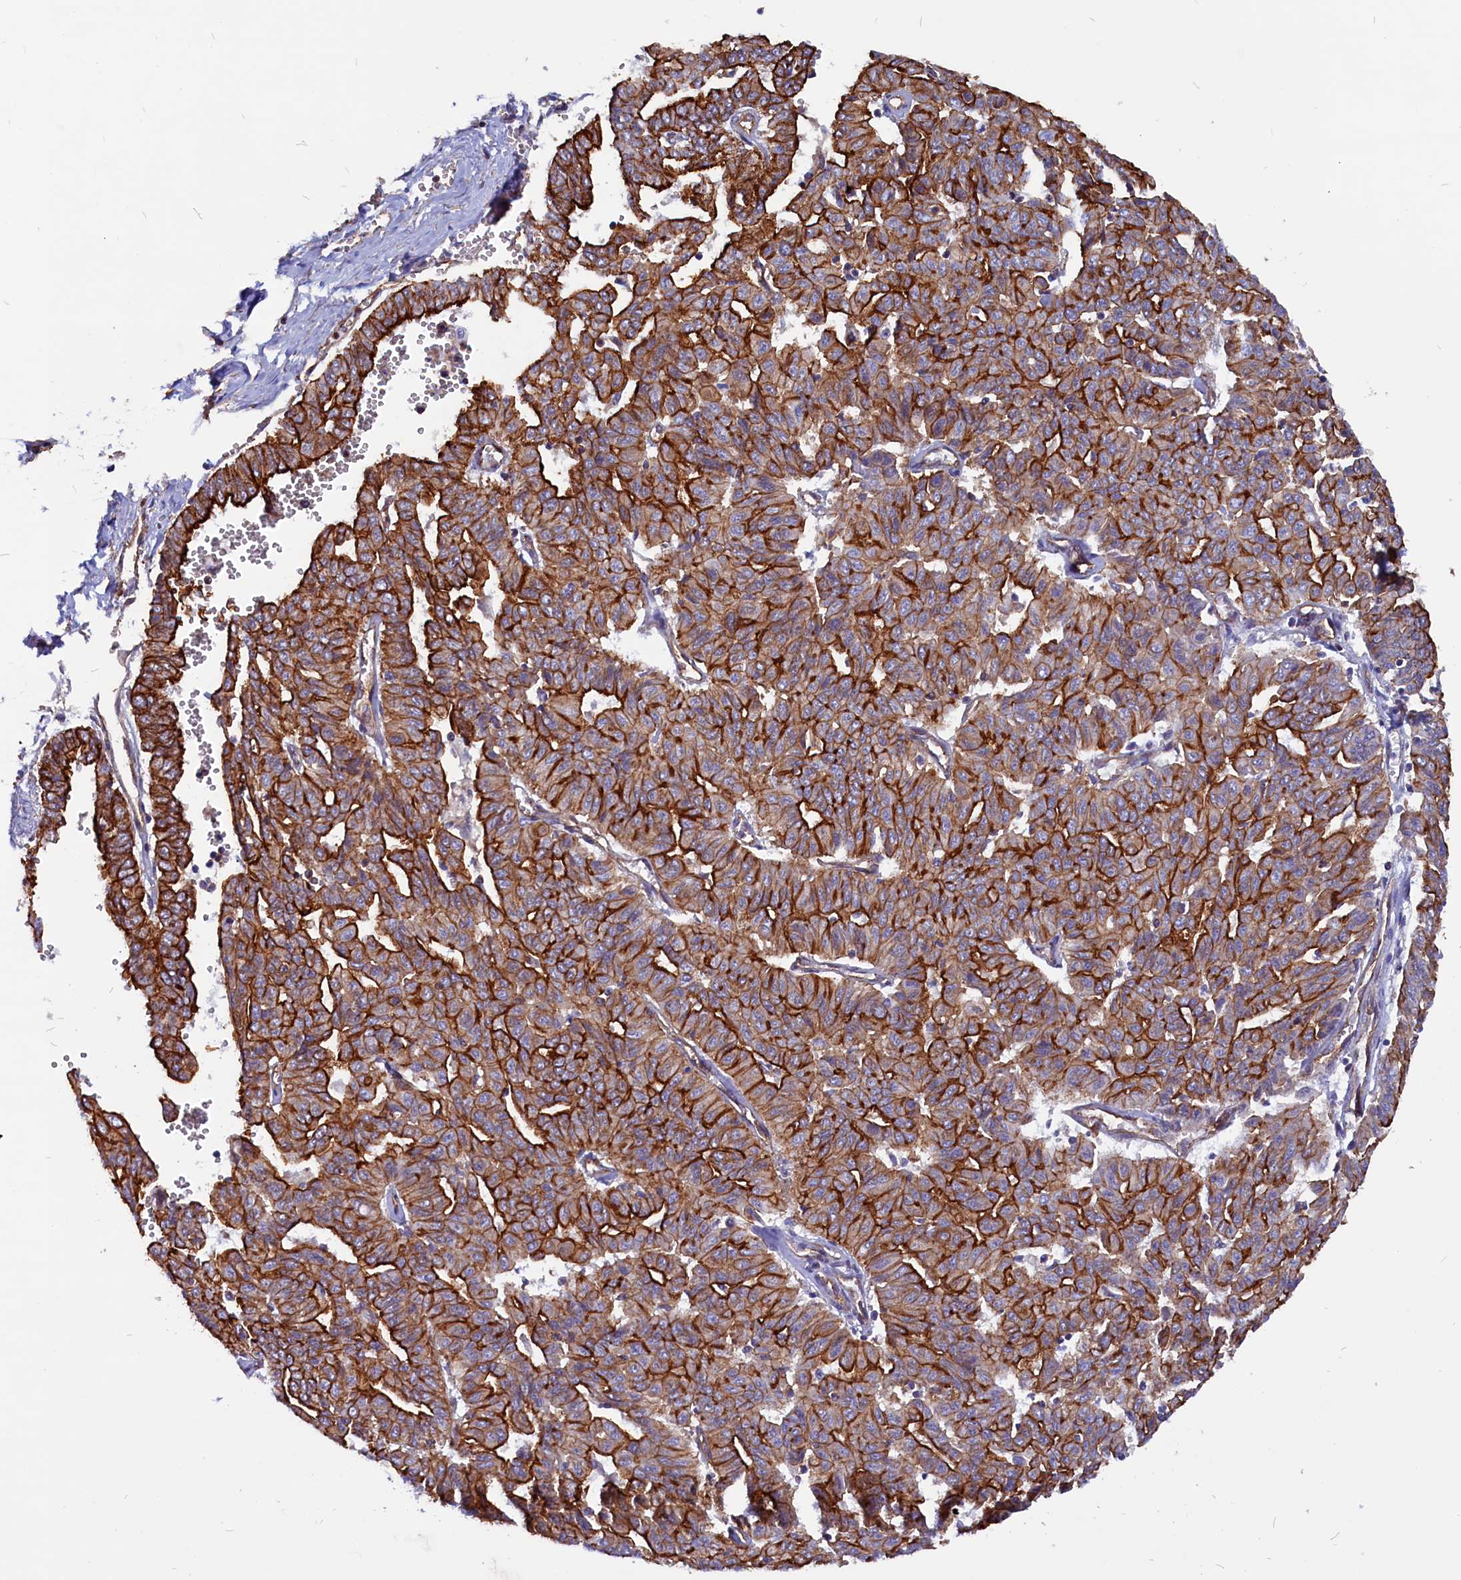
{"staining": {"intensity": "strong", "quantity": "25%-75%", "location": "cytoplasmic/membranous"}, "tissue": "liver cancer", "cell_type": "Tumor cells", "image_type": "cancer", "snomed": [{"axis": "morphology", "description": "Cholangiocarcinoma"}, {"axis": "topography", "description": "Liver"}], "caption": "This is an image of immunohistochemistry staining of liver cholangiocarcinoma, which shows strong positivity in the cytoplasmic/membranous of tumor cells.", "gene": "ZNF749", "patient": {"sex": "female", "age": 77}}